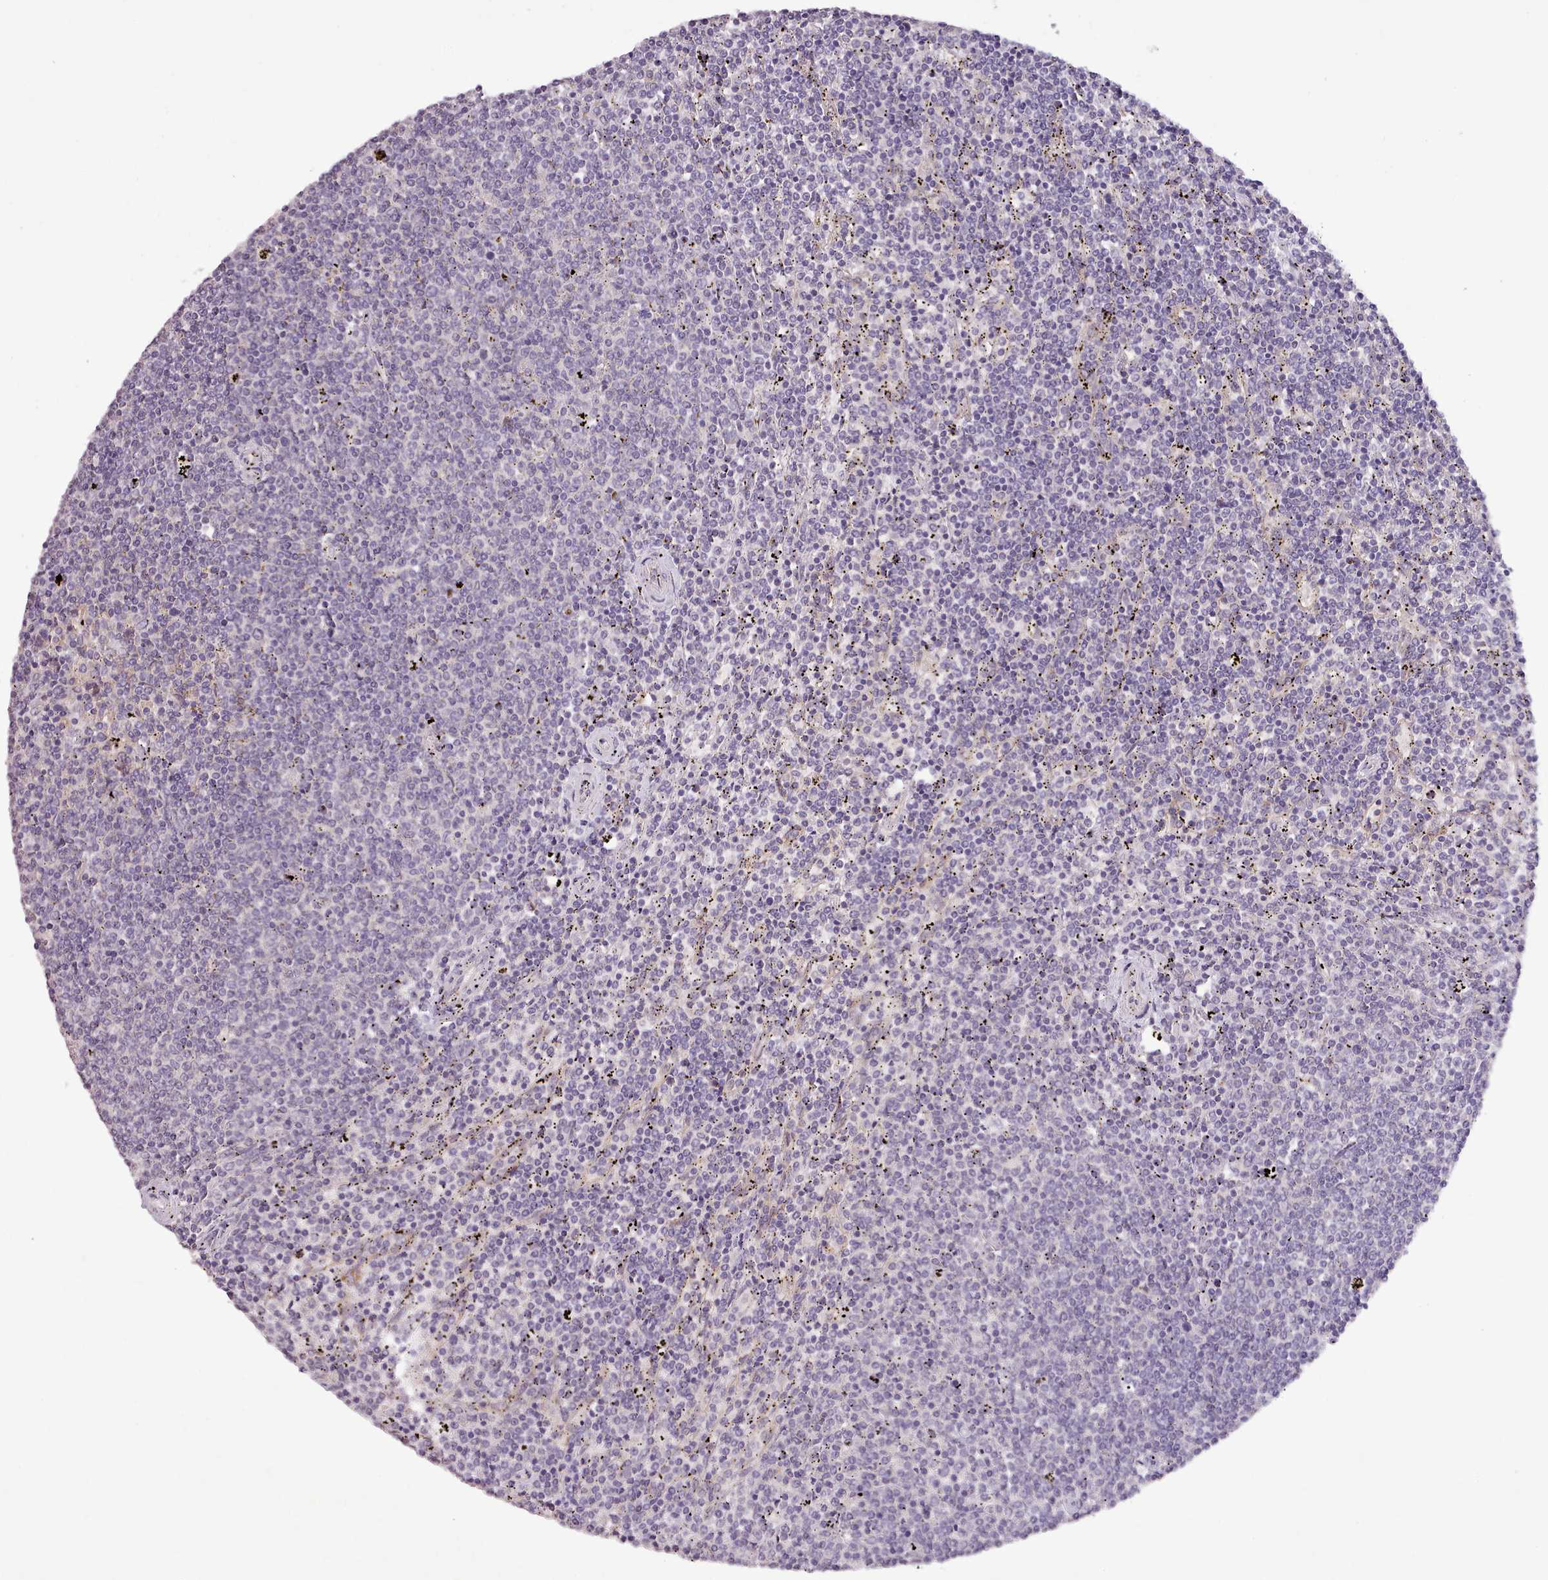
{"staining": {"intensity": "negative", "quantity": "none", "location": "none"}, "tissue": "lymphoma", "cell_type": "Tumor cells", "image_type": "cancer", "snomed": [{"axis": "morphology", "description": "Malignant lymphoma, non-Hodgkin's type, Low grade"}, {"axis": "topography", "description": "Spleen"}], "caption": "Lymphoma was stained to show a protein in brown. There is no significant expression in tumor cells.", "gene": "ZNF658", "patient": {"sex": "female", "age": 50}}